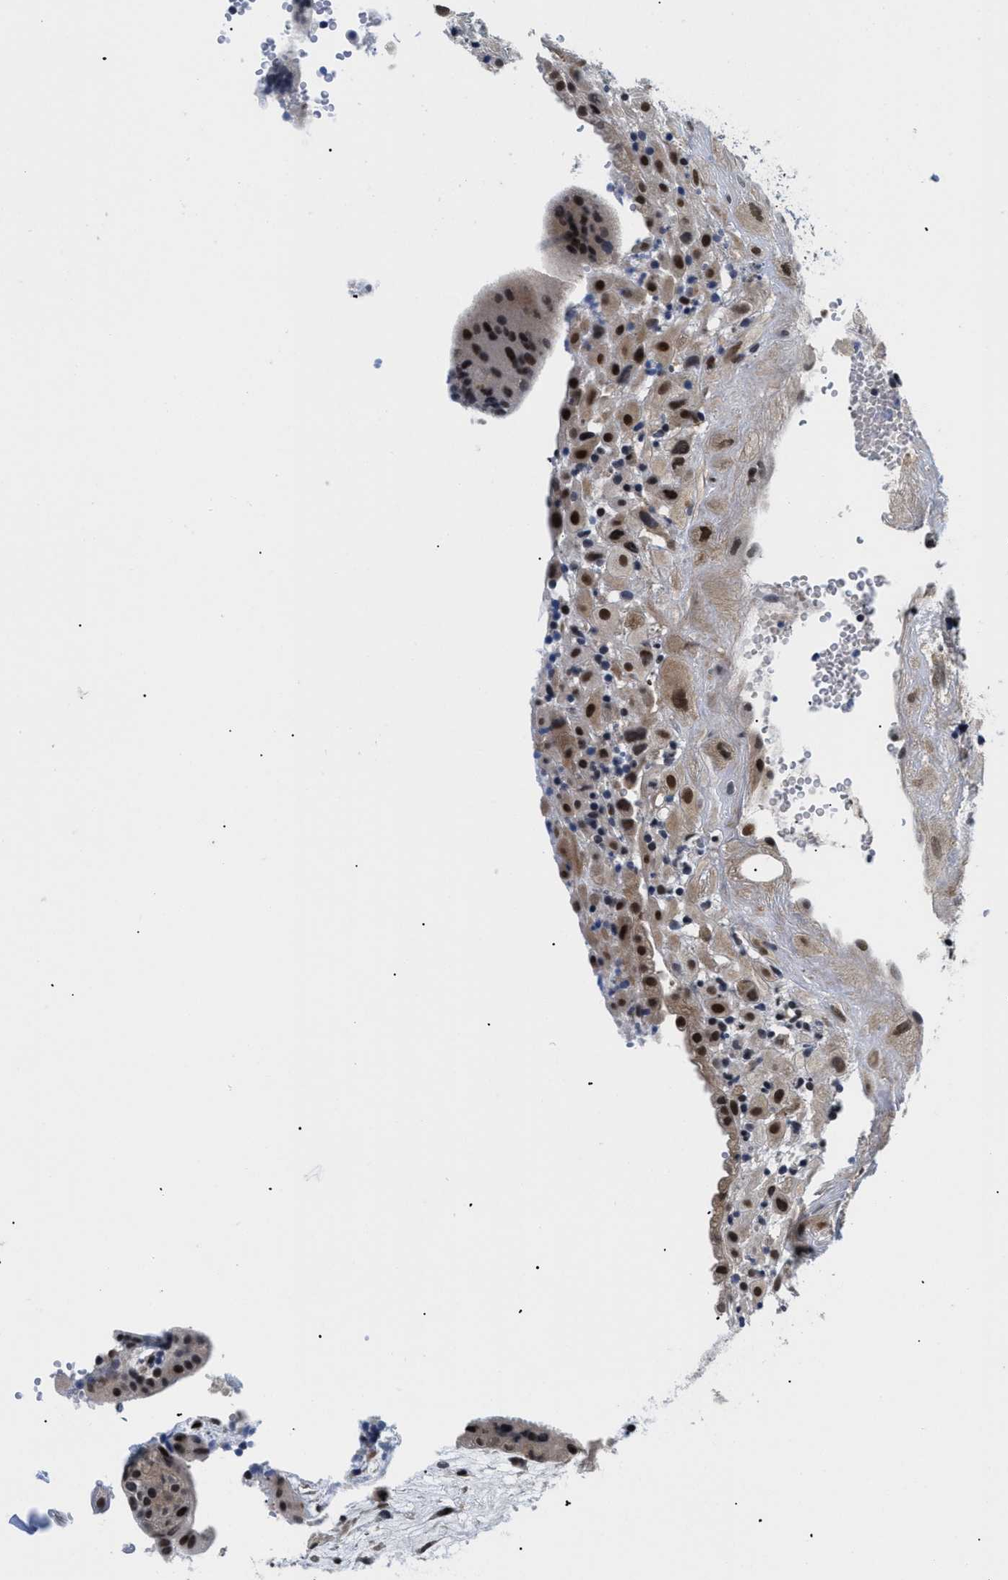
{"staining": {"intensity": "strong", "quantity": ">75%", "location": "nuclear"}, "tissue": "placenta", "cell_type": "Decidual cells", "image_type": "normal", "snomed": [{"axis": "morphology", "description": "Normal tissue, NOS"}, {"axis": "topography", "description": "Placenta"}], "caption": "IHC image of benign human placenta stained for a protein (brown), which shows high levels of strong nuclear positivity in approximately >75% of decidual cells.", "gene": "SLC29A2", "patient": {"sex": "female", "age": 18}}